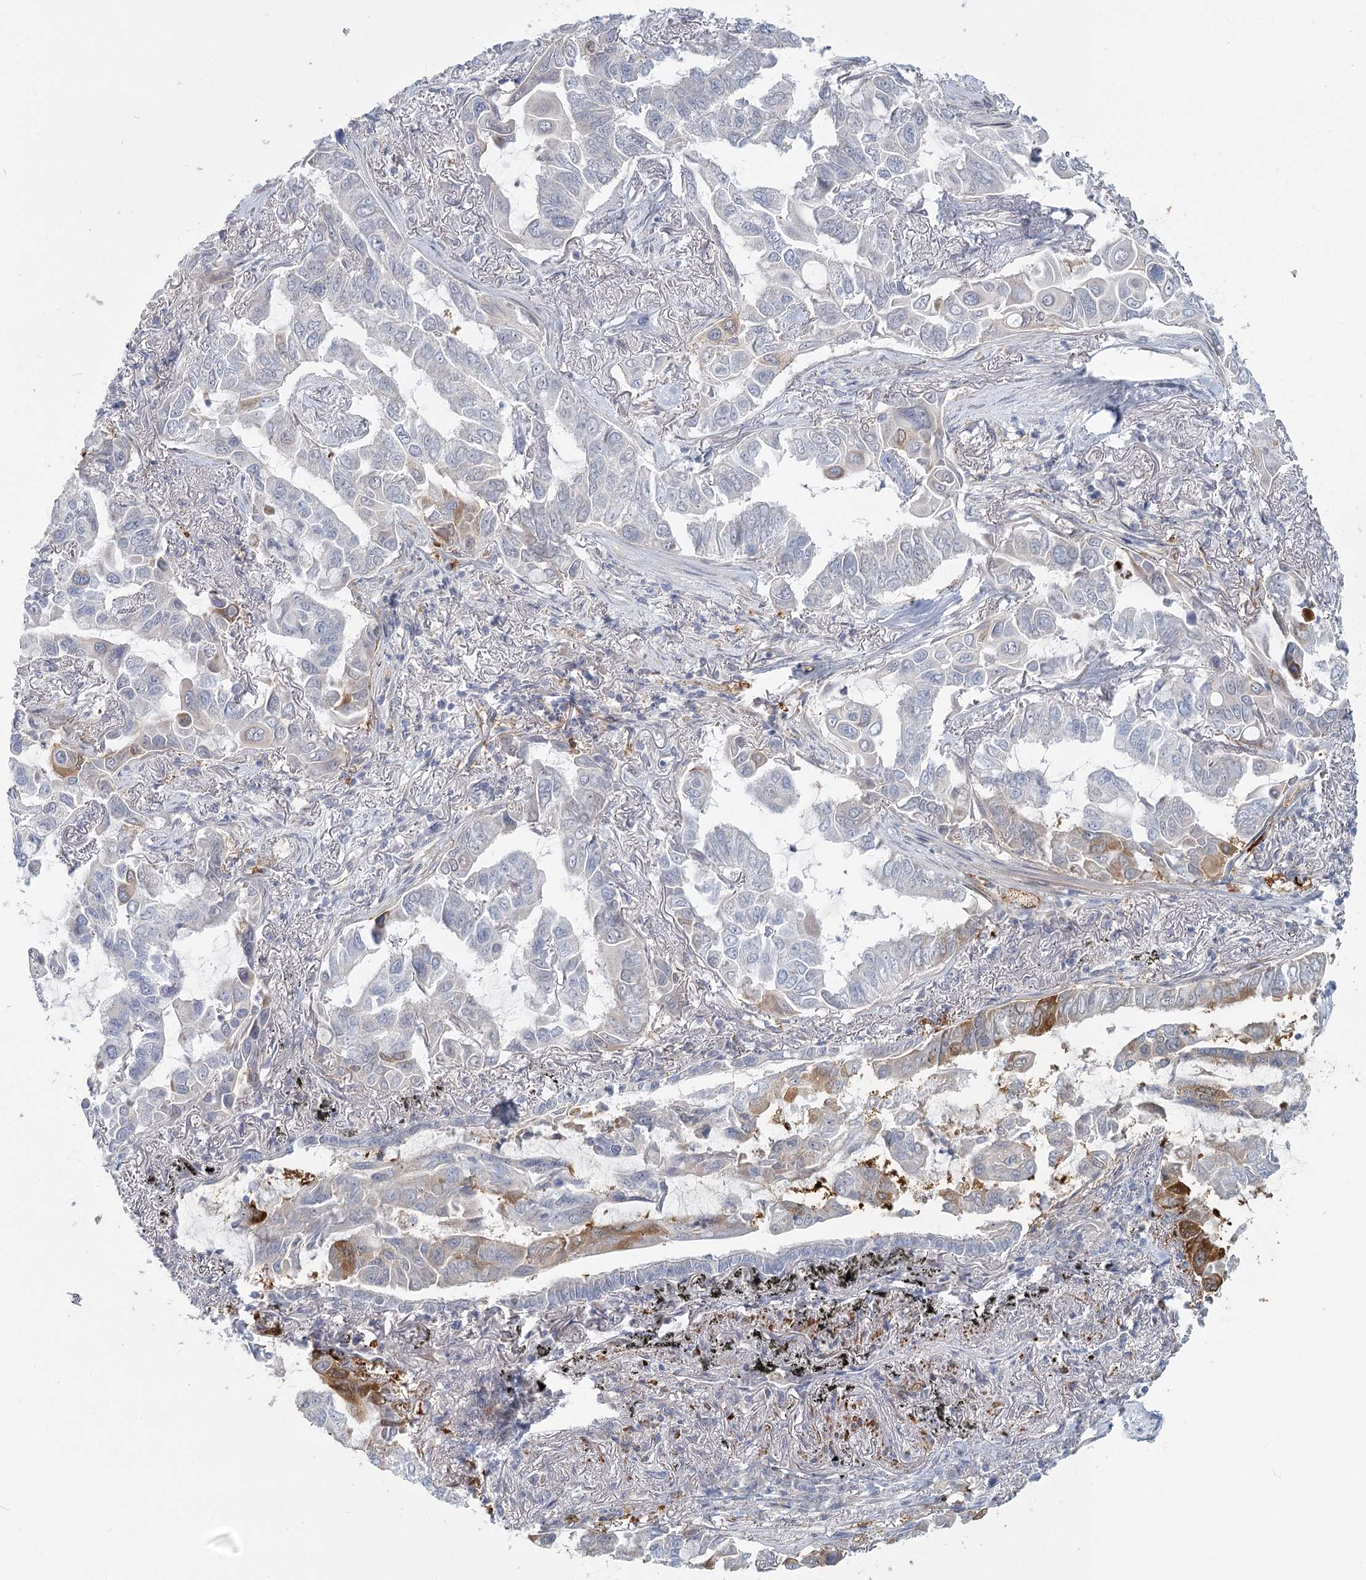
{"staining": {"intensity": "moderate", "quantity": "<25%", "location": "cytoplasmic/membranous"}, "tissue": "lung cancer", "cell_type": "Tumor cells", "image_type": "cancer", "snomed": [{"axis": "morphology", "description": "Adenocarcinoma, NOS"}, {"axis": "topography", "description": "Lung"}], "caption": "This photomicrograph displays IHC staining of lung adenocarcinoma, with low moderate cytoplasmic/membranous staining in about <25% of tumor cells.", "gene": "USP11", "patient": {"sex": "male", "age": 64}}